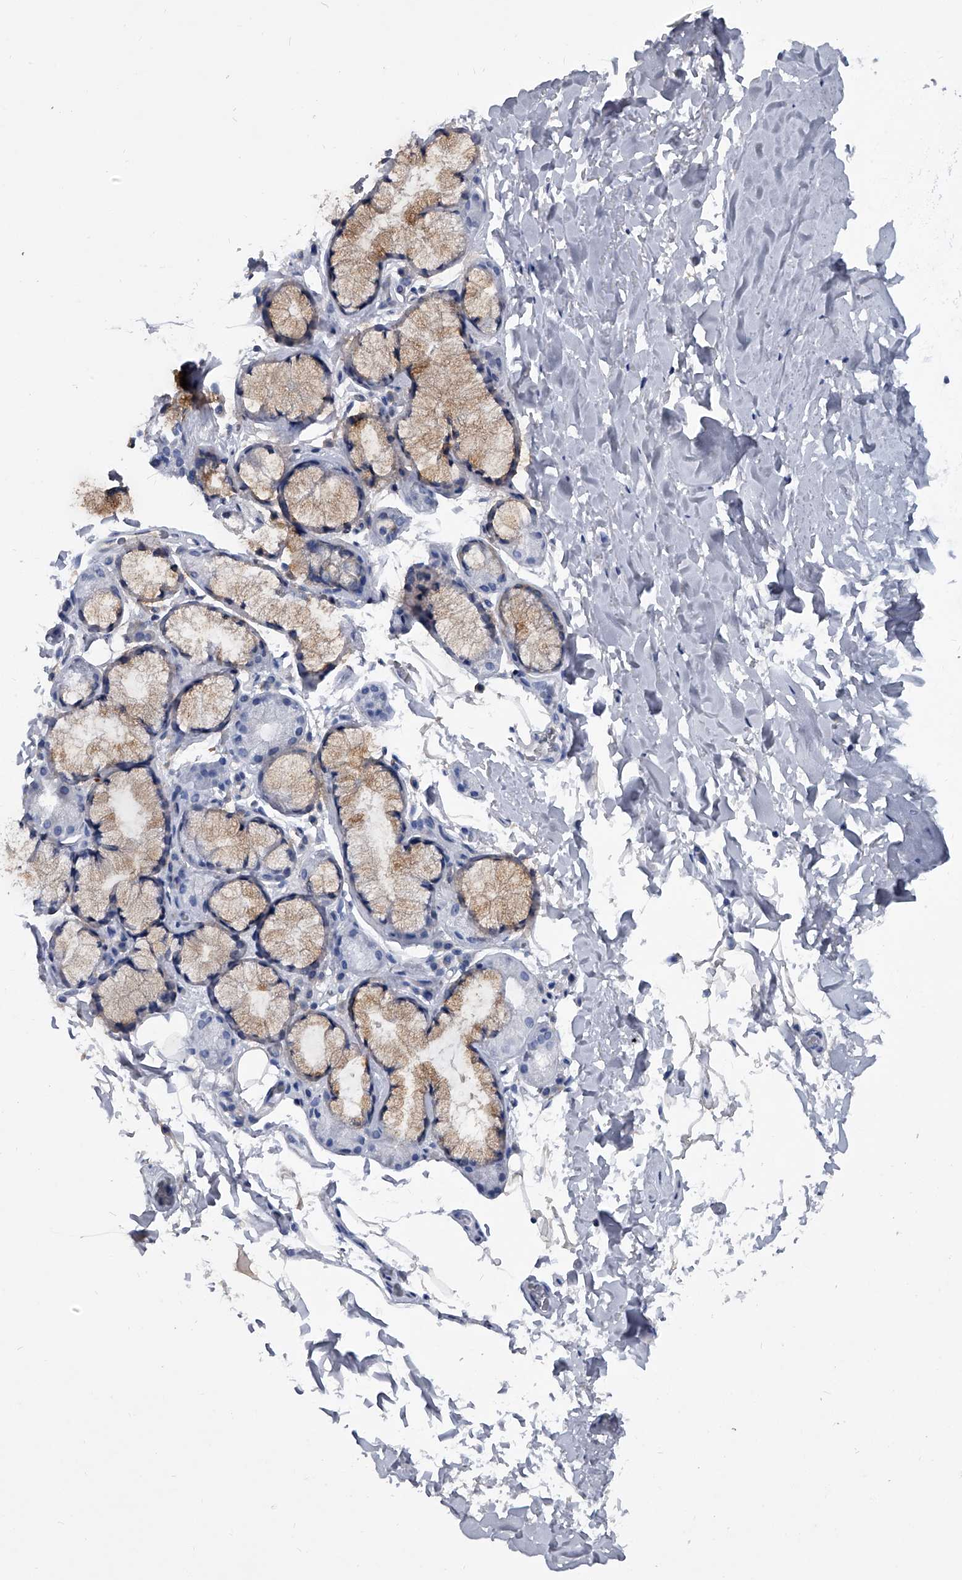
{"staining": {"intensity": "negative", "quantity": "none", "location": "none"}, "tissue": "adipose tissue", "cell_type": "Adipocytes", "image_type": "normal", "snomed": [{"axis": "morphology", "description": "Normal tissue, NOS"}, {"axis": "topography", "description": "Cartilage tissue"}], "caption": "This is an IHC photomicrograph of normal adipose tissue. There is no positivity in adipocytes.", "gene": "BCAS1", "patient": {"sex": "female", "age": 63}}